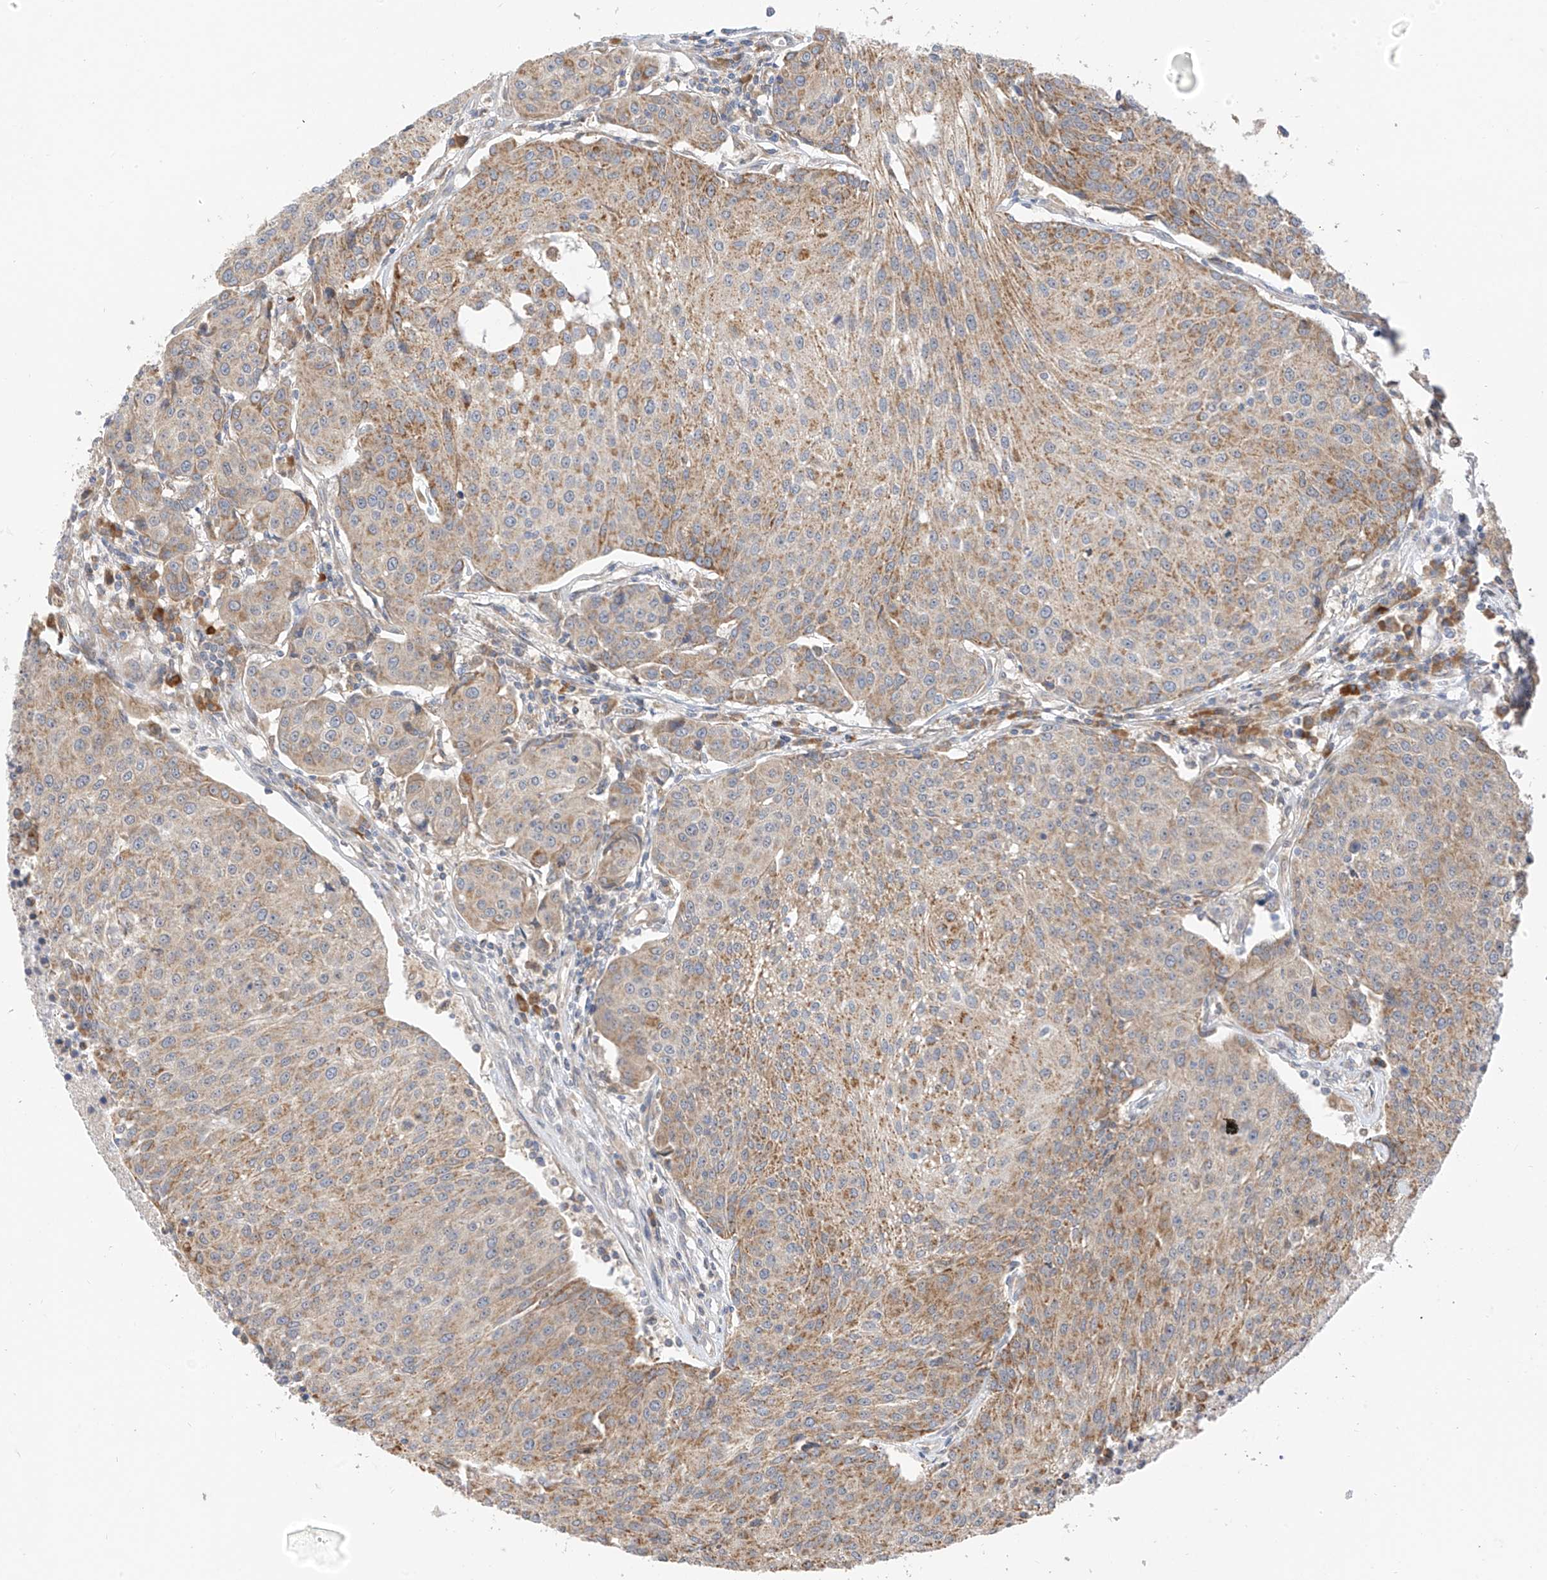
{"staining": {"intensity": "moderate", "quantity": "25%-75%", "location": "cytoplasmic/membranous"}, "tissue": "urothelial cancer", "cell_type": "Tumor cells", "image_type": "cancer", "snomed": [{"axis": "morphology", "description": "Urothelial carcinoma, High grade"}, {"axis": "topography", "description": "Urinary bladder"}], "caption": "Protein staining of high-grade urothelial carcinoma tissue demonstrates moderate cytoplasmic/membranous positivity in approximately 25%-75% of tumor cells.", "gene": "PPA2", "patient": {"sex": "female", "age": 85}}